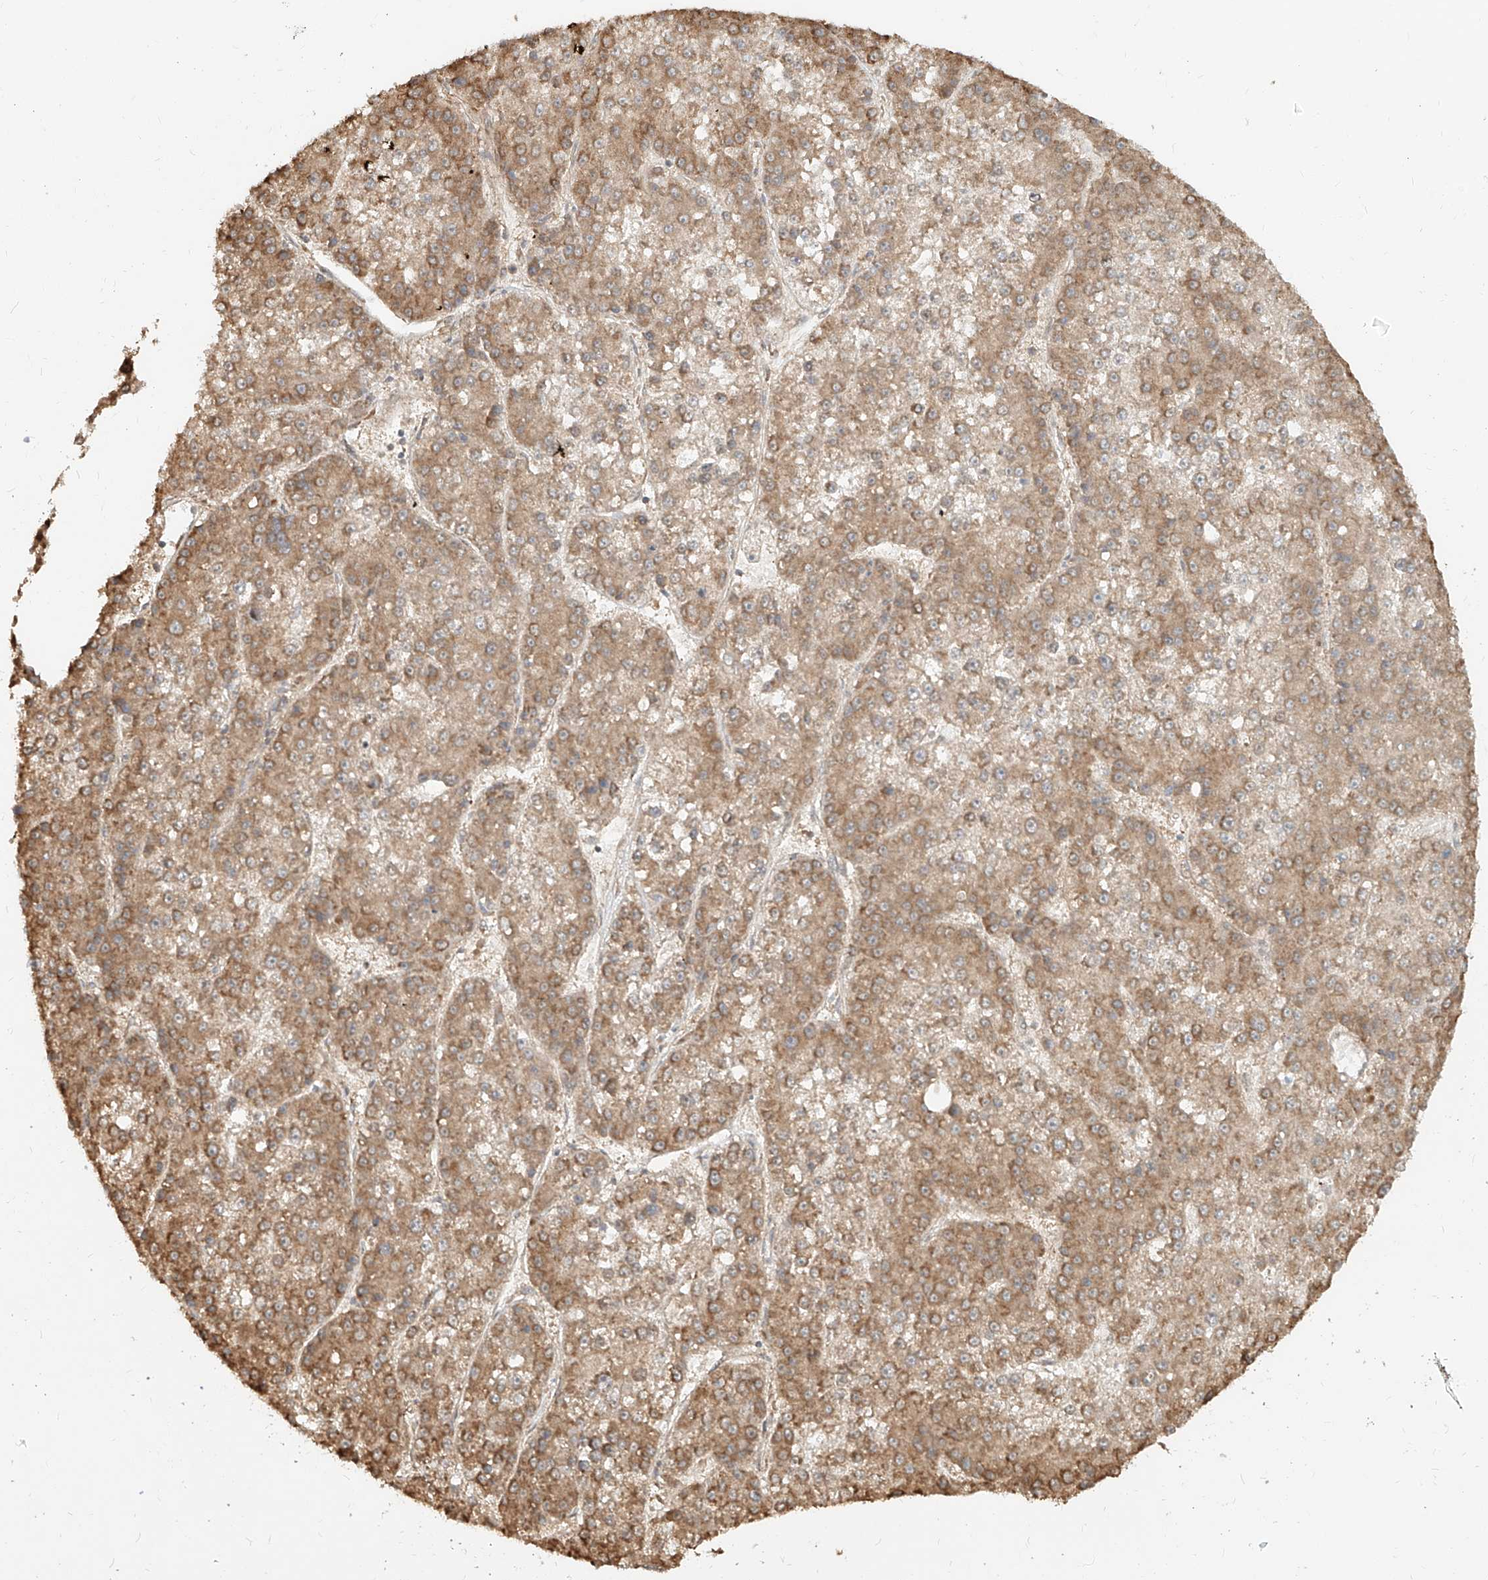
{"staining": {"intensity": "moderate", "quantity": ">75%", "location": "cytoplasmic/membranous"}, "tissue": "liver cancer", "cell_type": "Tumor cells", "image_type": "cancer", "snomed": [{"axis": "morphology", "description": "Carcinoma, Hepatocellular, NOS"}, {"axis": "topography", "description": "Liver"}], "caption": "Protein analysis of liver cancer tissue exhibits moderate cytoplasmic/membranous expression in about >75% of tumor cells.", "gene": "UBE2K", "patient": {"sex": "female", "age": 73}}